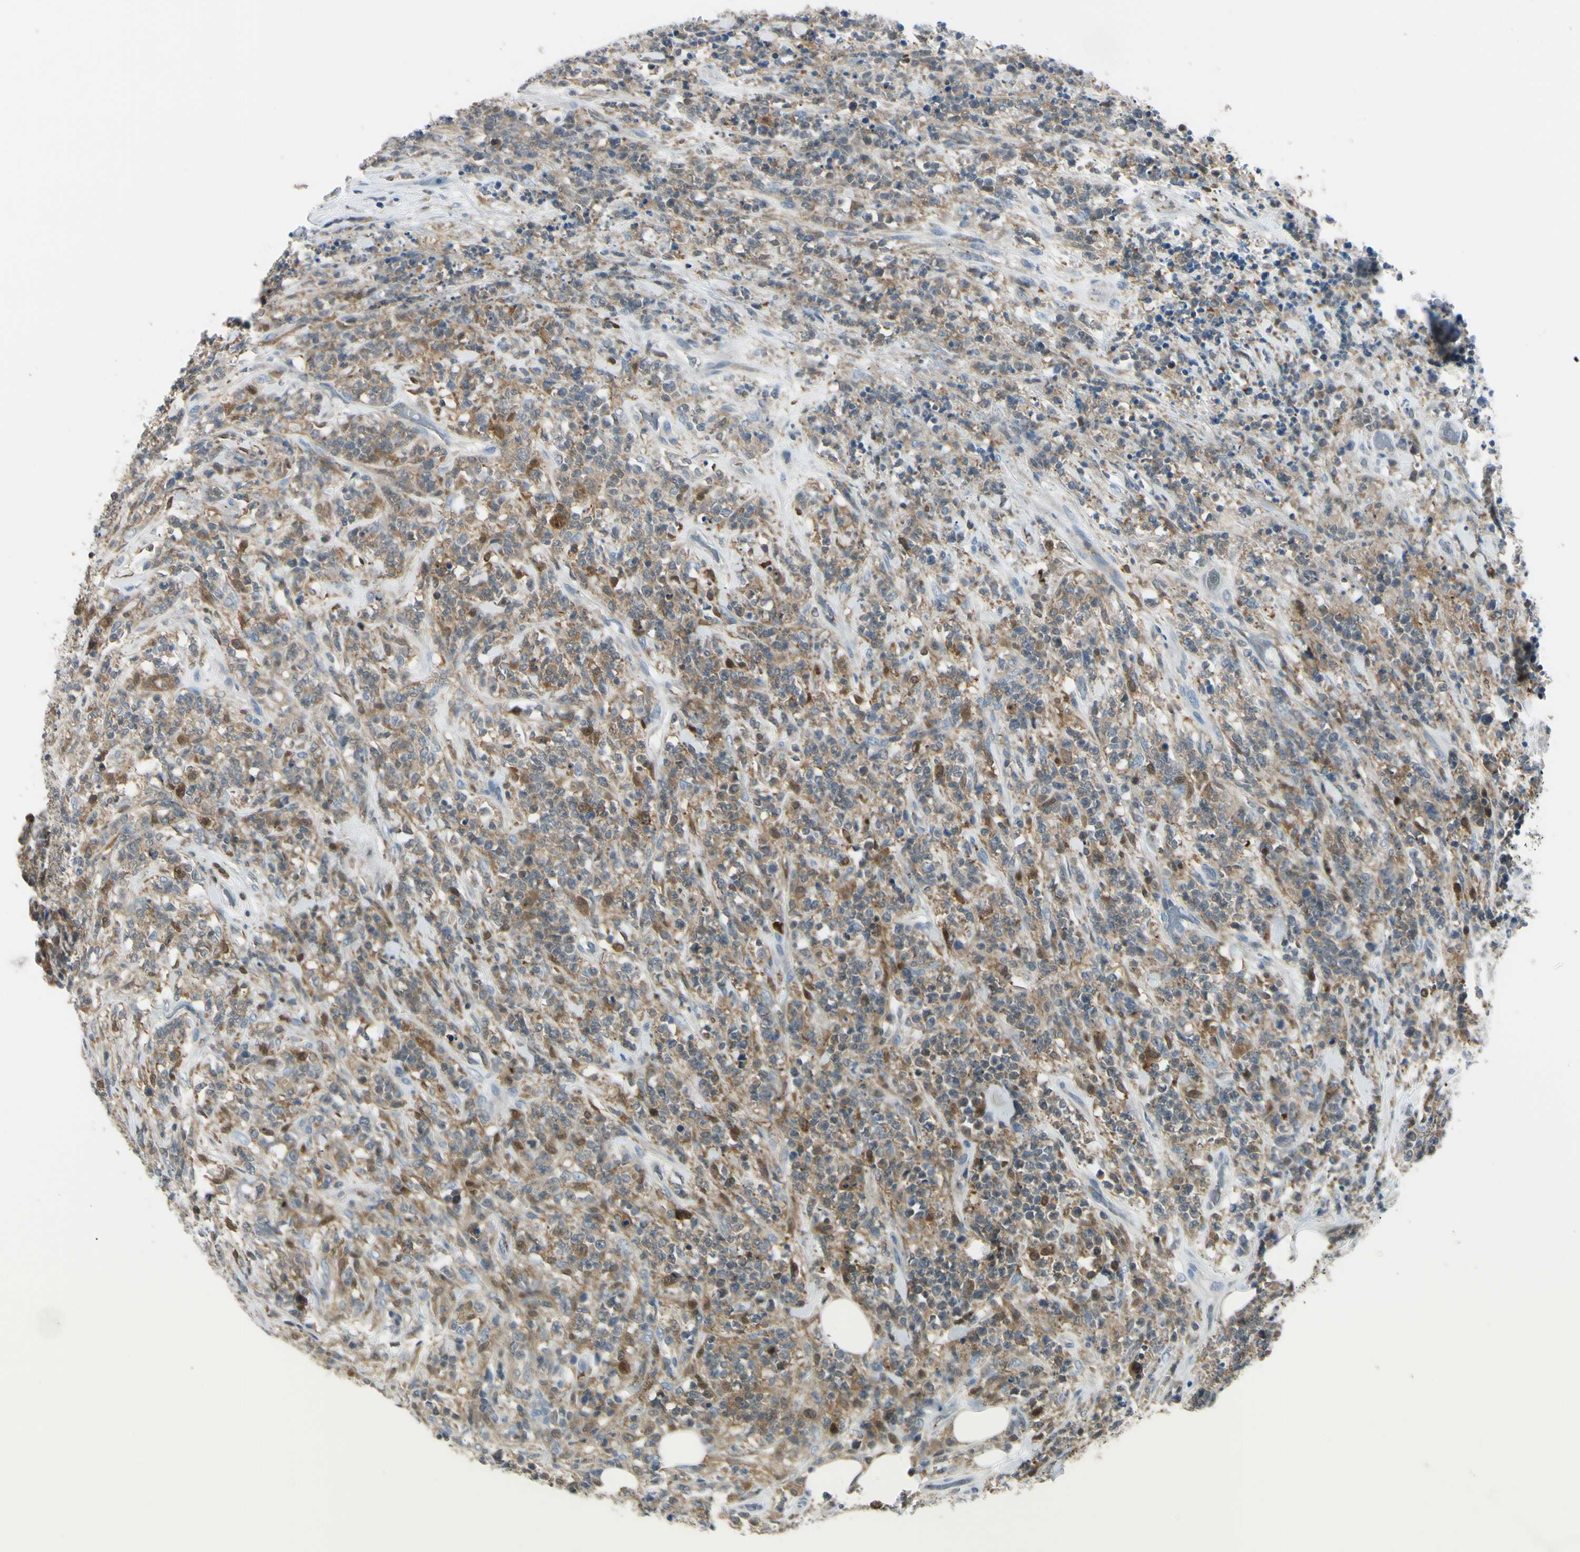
{"staining": {"intensity": "moderate", "quantity": ">75%", "location": "cytoplasmic/membranous"}, "tissue": "lymphoma", "cell_type": "Tumor cells", "image_type": "cancer", "snomed": [{"axis": "morphology", "description": "Malignant lymphoma, non-Hodgkin's type, High grade"}, {"axis": "topography", "description": "Soft tissue"}], "caption": "Human high-grade malignant lymphoma, non-Hodgkin's type stained for a protein (brown) exhibits moderate cytoplasmic/membranous positive expression in about >75% of tumor cells.", "gene": "CYRIB", "patient": {"sex": "male", "age": 18}}